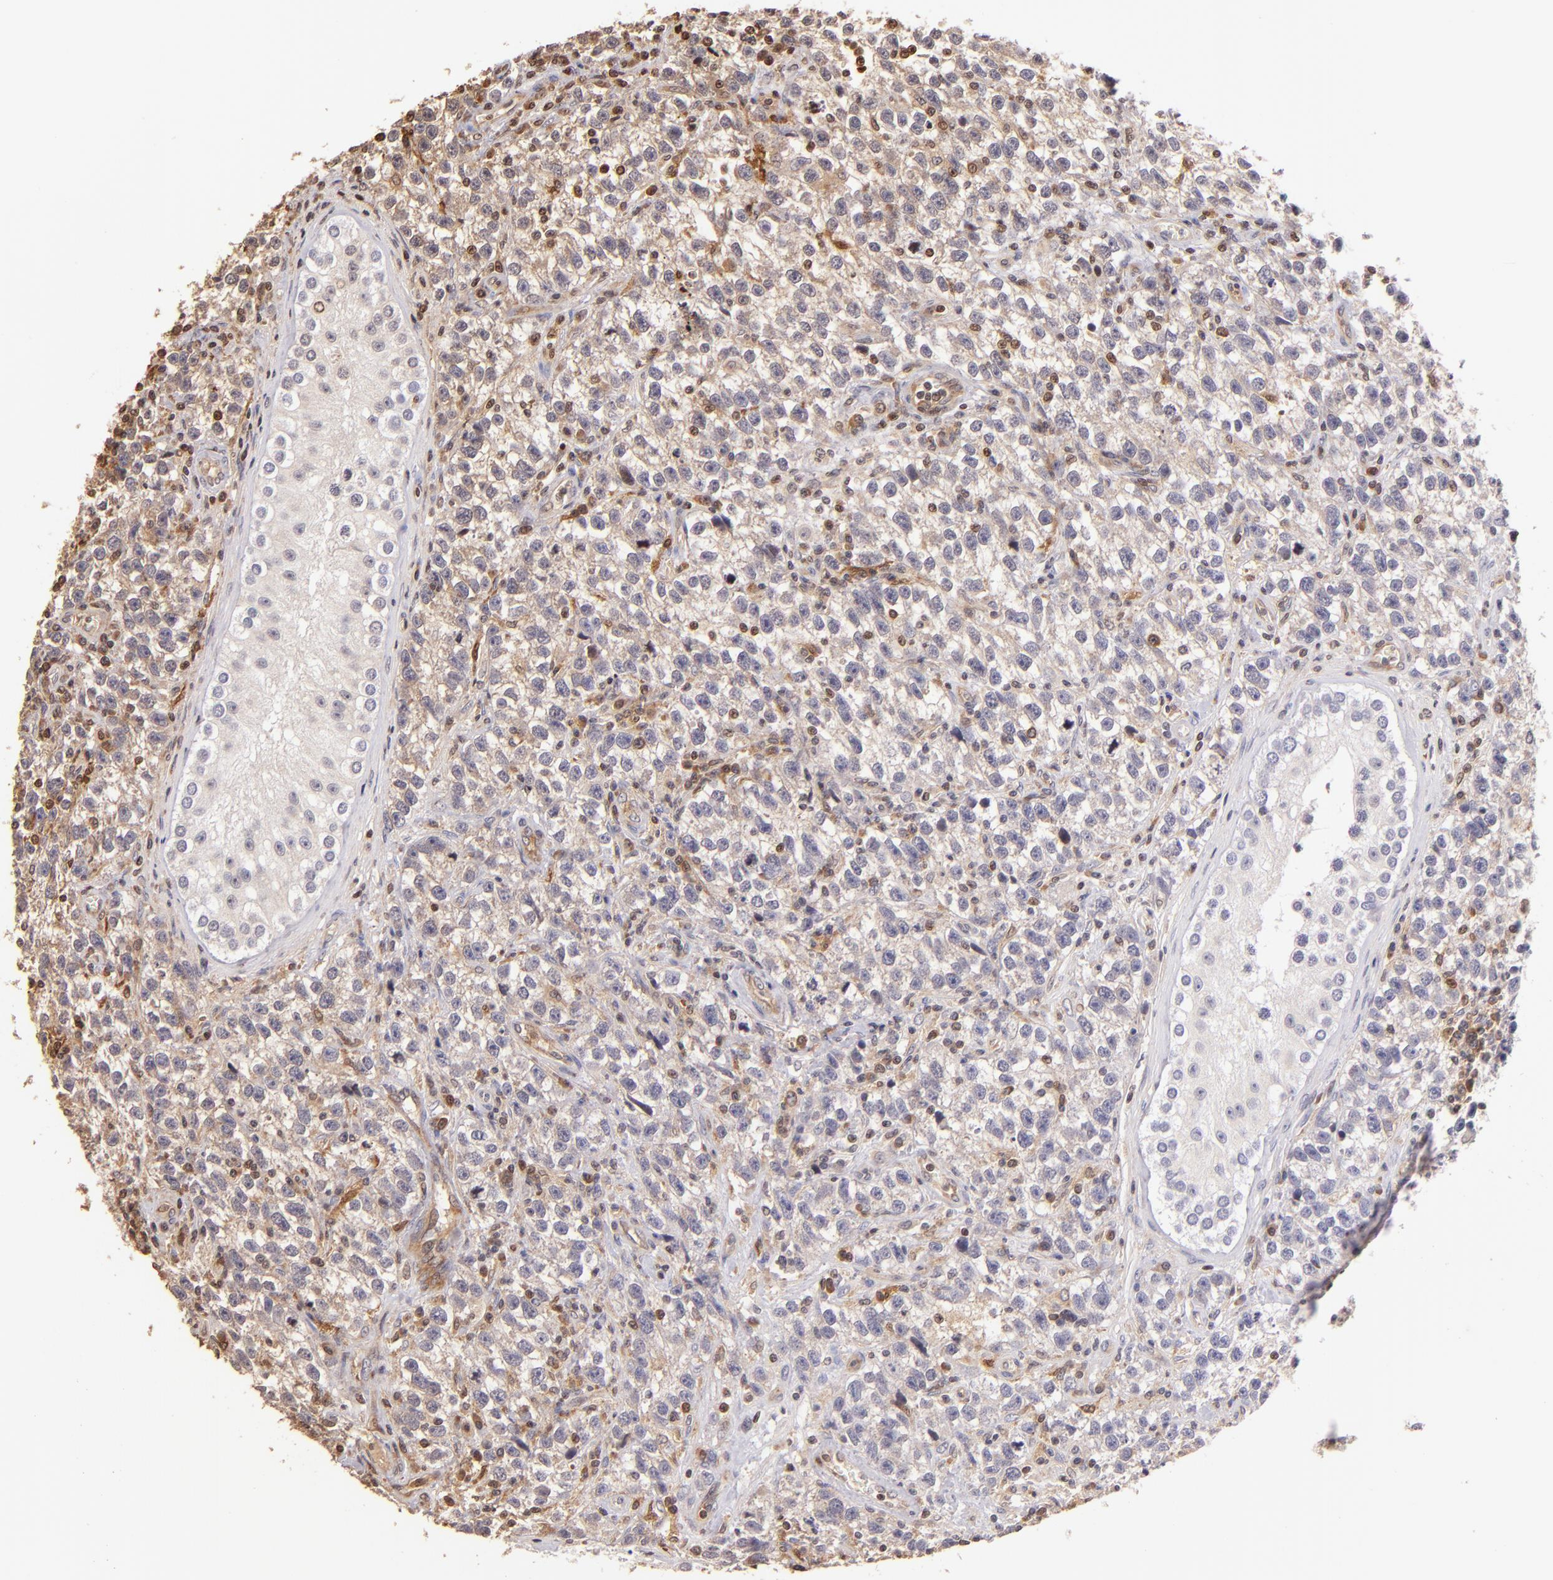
{"staining": {"intensity": "weak", "quantity": "25%-75%", "location": "cytoplasmic/membranous"}, "tissue": "testis cancer", "cell_type": "Tumor cells", "image_type": "cancer", "snomed": [{"axis": "morphology", "description": "Seminoma, NOS"}, {"axis": "topography", "description": "Testis"}], "caption": "A micrograph of testis seminoma stained for a protein exhibits weak cytoplasmic/membranous brown staining in tumor cells. (DAB (3,3'-diaminobenzidine) IHC with brightfield microscopy, high magnification).", "gene": "BTK", "patient": {"sex": "male", "age": 38}}